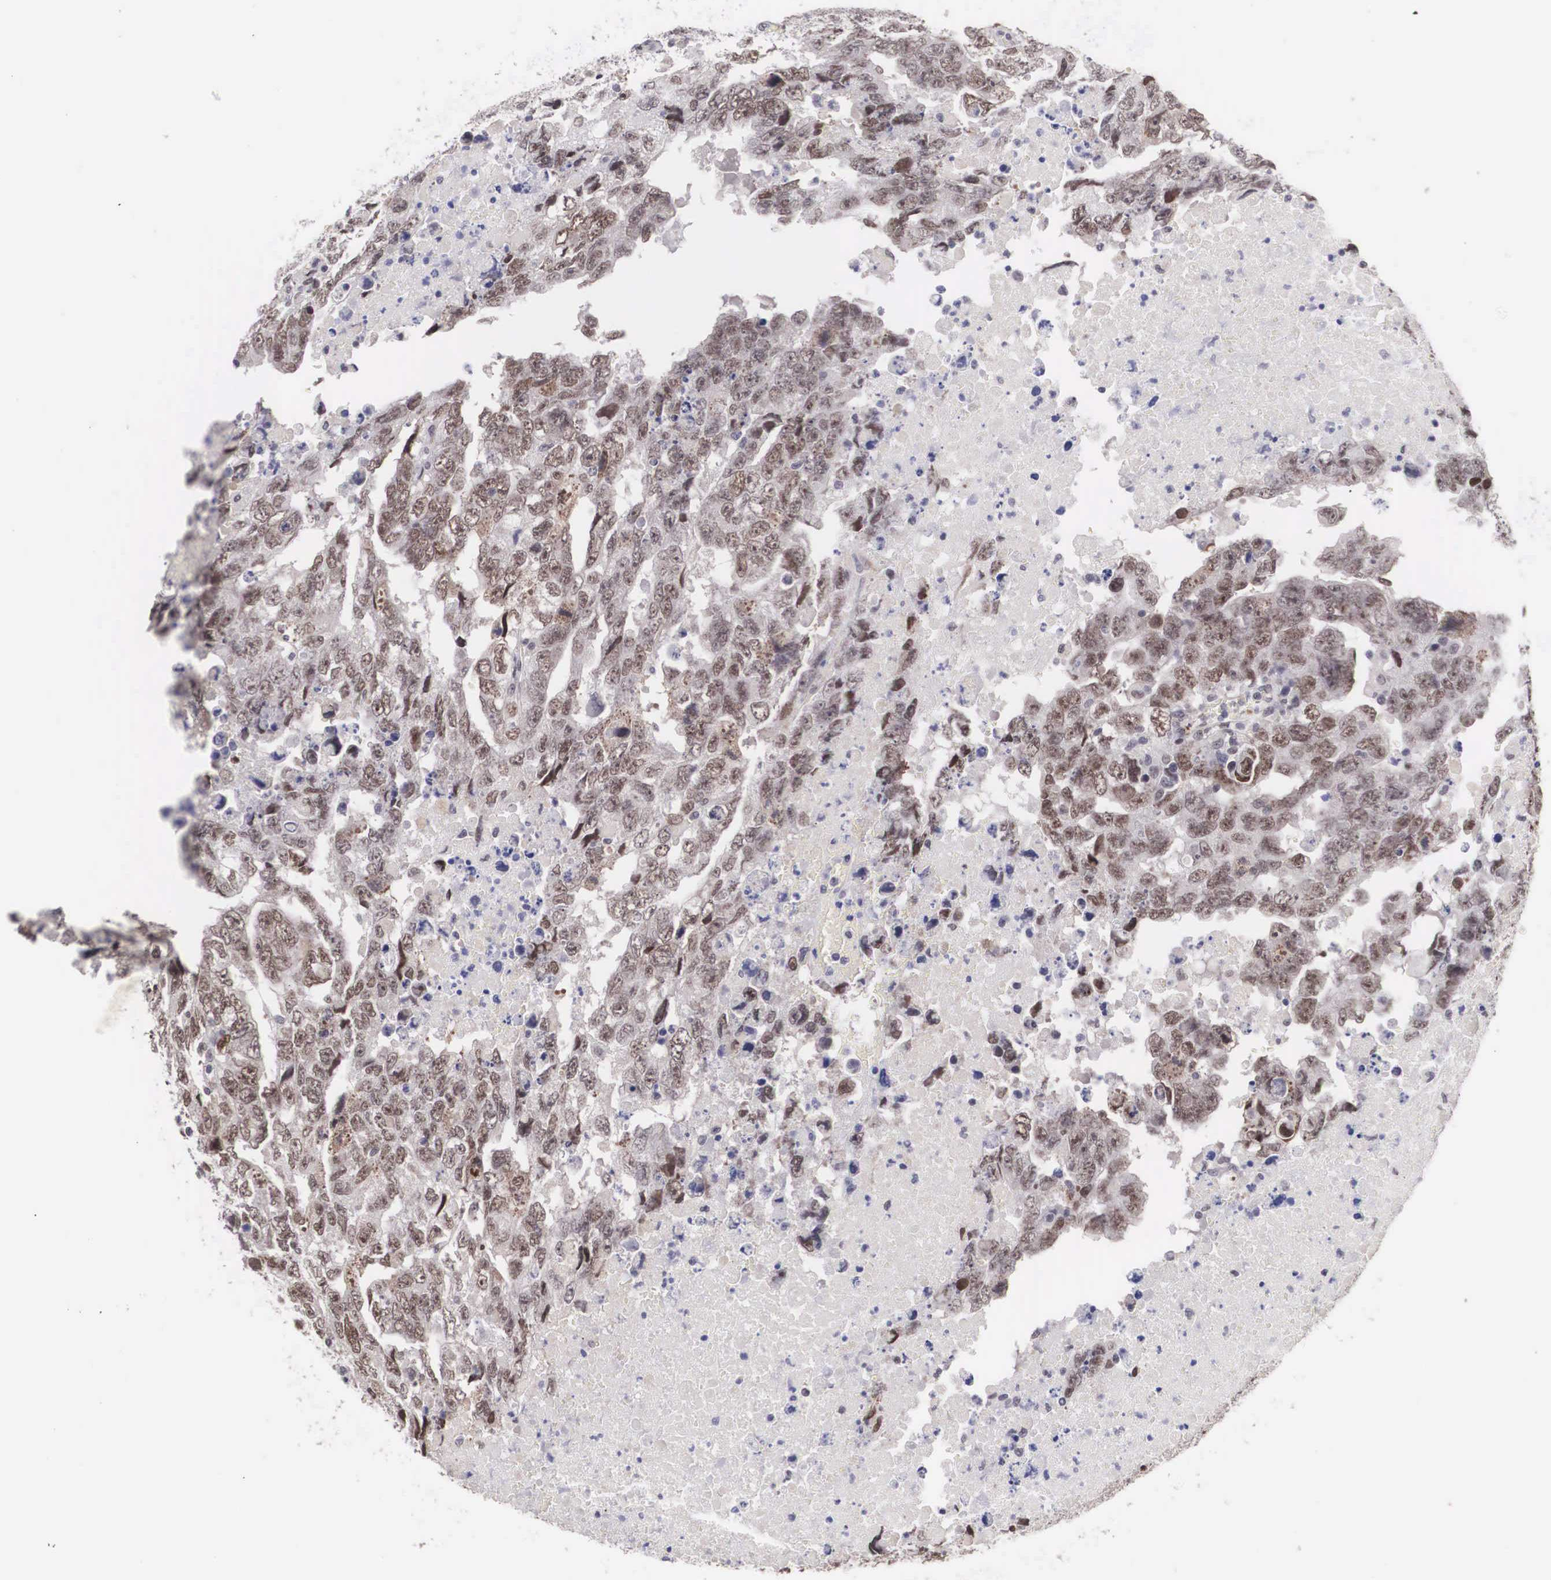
{"staining": {"intensity": "moderate", "quantity": ">75%", "location": "nuclear"}, "tissue": "testis cancer", "cell_type": "Tumor cells", "image_type": "cancer", "snomed": [{"axis": "morphology", "description": "Carcinoma, Embryonal, NOS"}, {"axis": "topography", "description": "Testis"}], "caption": "Brown immunohistochemical staining in human testis cancer displays moderate nuclear positivity in about >75% of tumor cells. (Stains: DAB in brown, nuclei in blue, Microscopy: brightfield microscopy at high magnification).", "gene": "MORC2", "patient": {"sex": "male", "age": 36}}